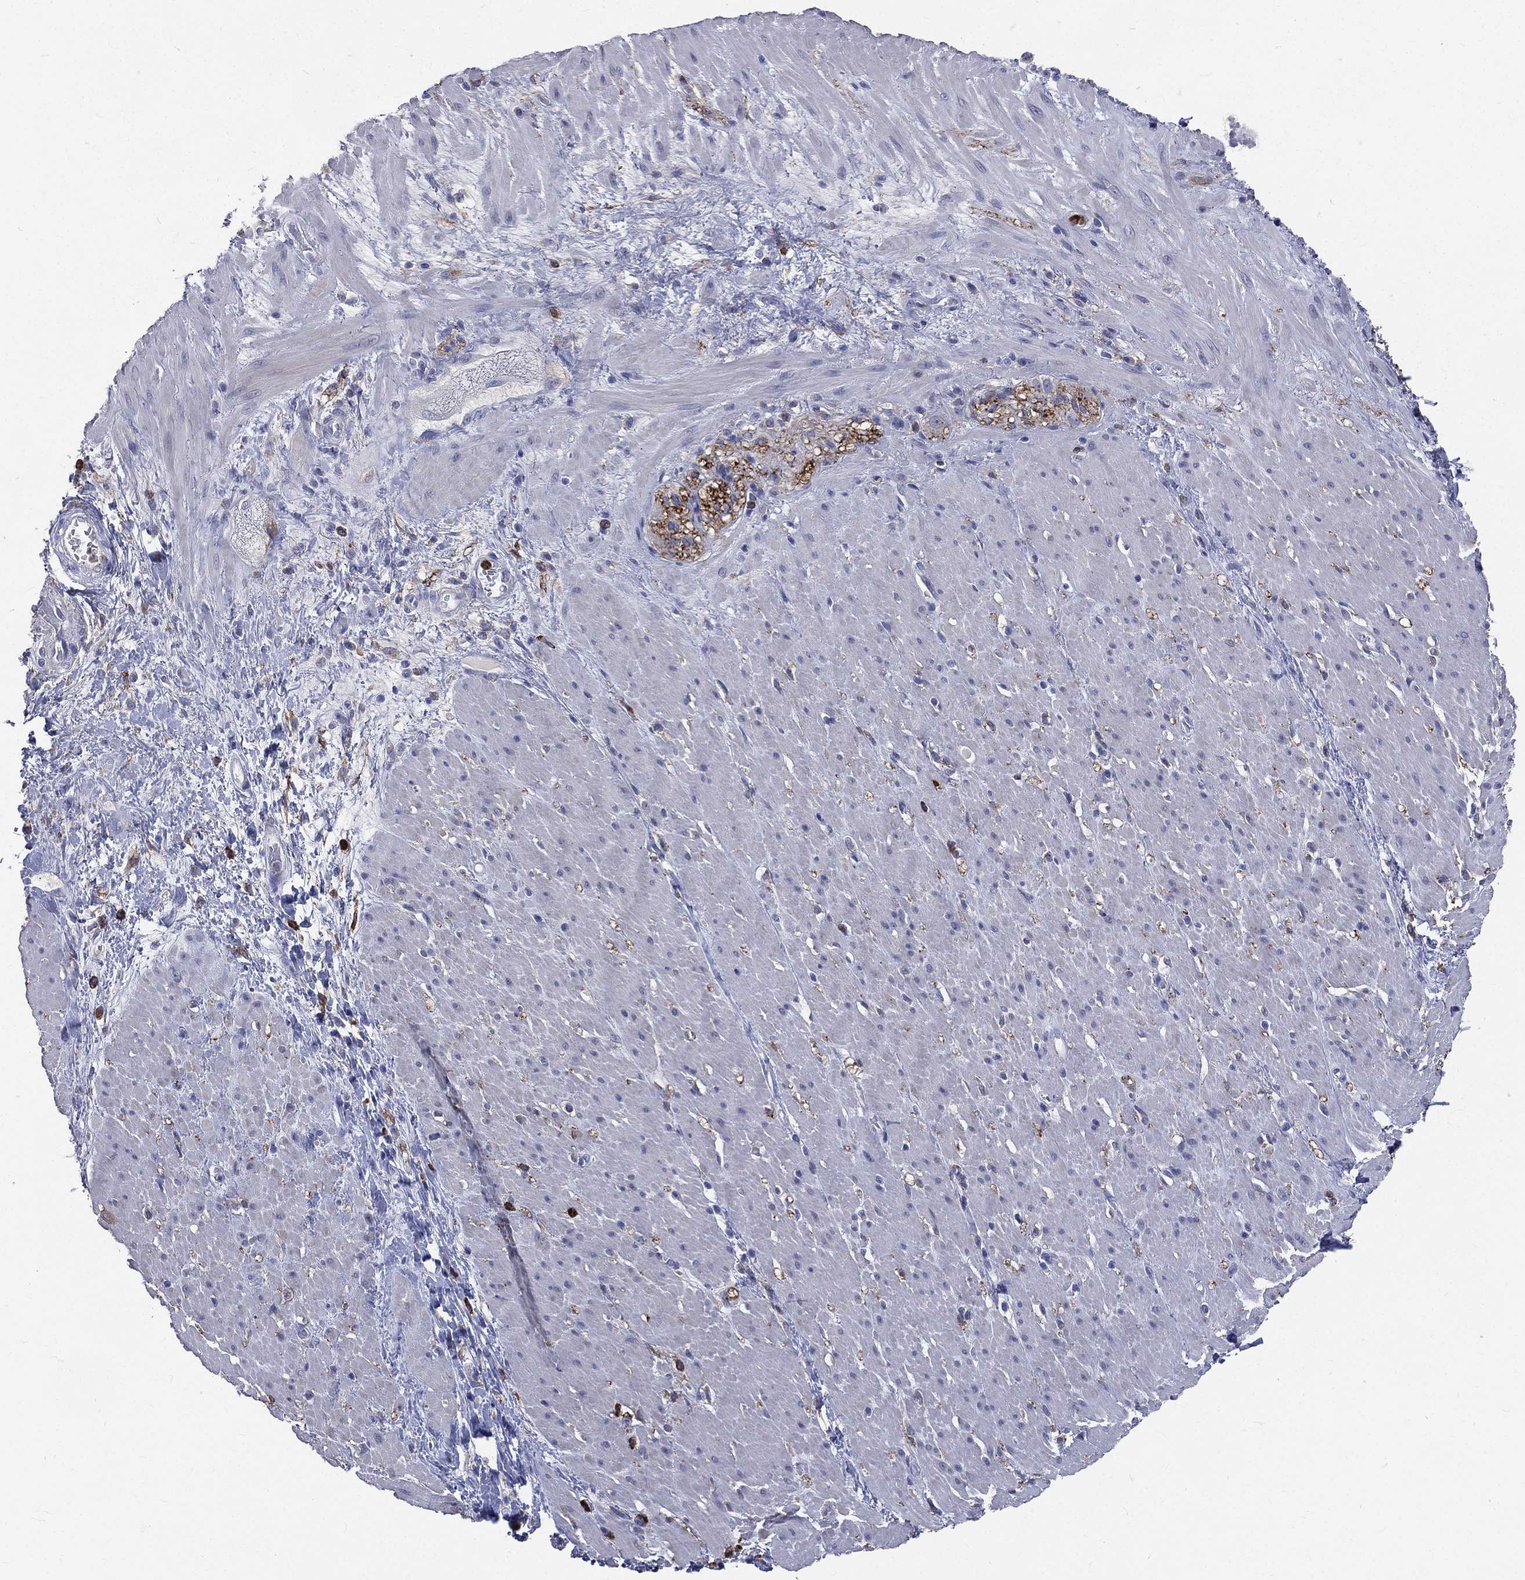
{"staining": {"intensity": "negative", "quantity": "none", "location": "none"}, "tissue": "smooth muscle", "cell_type": "Smooth muscle cells", "image_type": "normal", "snomed": [{"axis": "morphology", "description": "Normal tissue, NOS"}, {"axis": "topography", "description": "Soft tissue"}, {"axis": "topography", "description": "Smooth muscle"}], "caption": "Immunohistochemistry (IHC) of unremarkable smooth muscle demonstrates no expression in smooth muscle cells. The staining is performed using DAB brown chromogen with nuclei counter-stained in using hematoxylin.", "gene": "BASP1", "patient": {"sex": "male", "age": 72}}